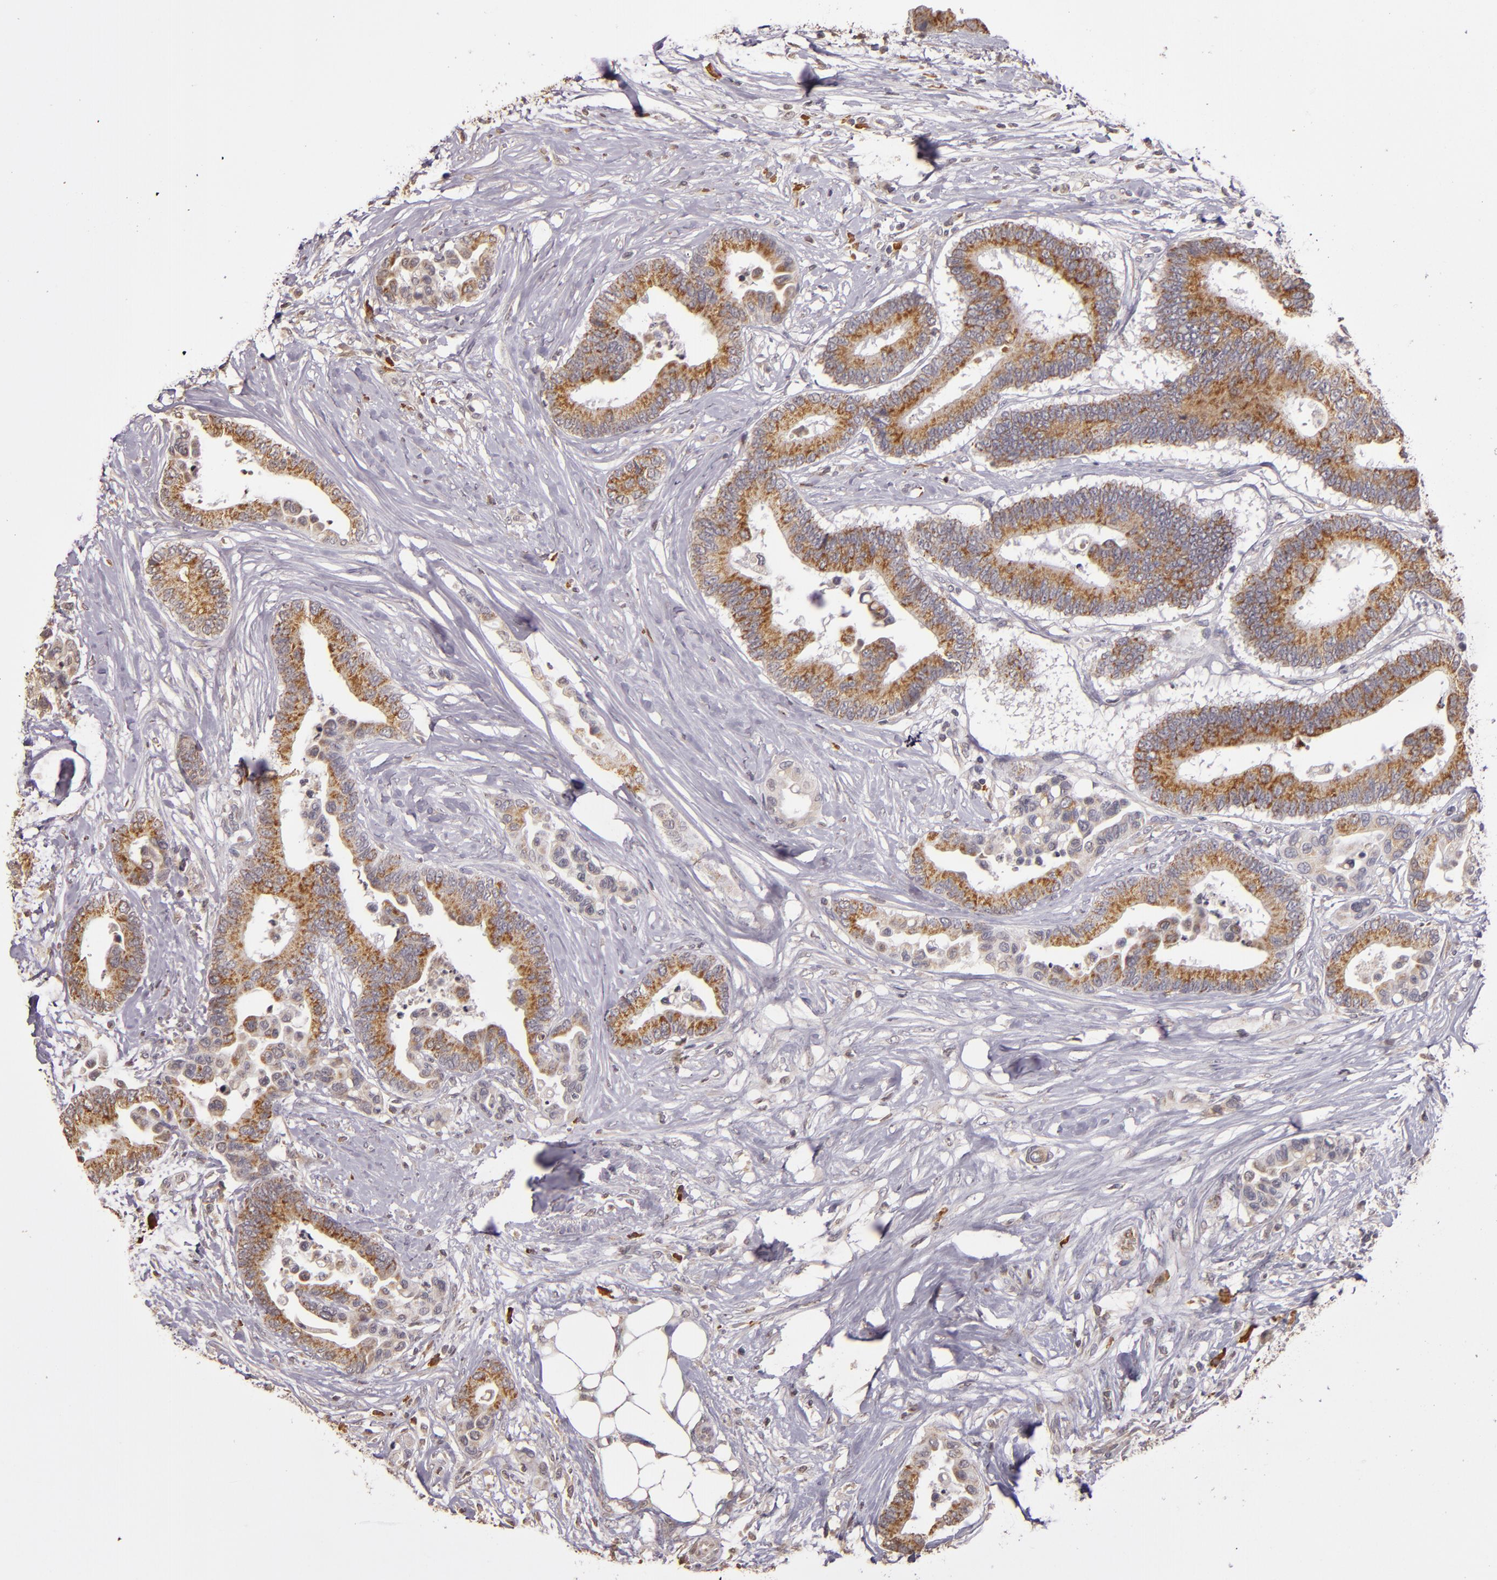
{"staining": {"intensity": "moderate", "quantity": ">75%", "location": "cytoplasmic/membranous"}, "tissue": "colorectal cancer", "cell_type": "Tumor cells", "image_type": "cancer", "snomed": [{"axis": "morphology", "description": "Adenocarcinoma, NOS"}, {"axis": "topography", "description": "Colon"}], "caption": "Tumor cells show medium levels of moderate cytoplasmic/membranous positivity in approximately >75% of cells in human colorectal adenocarcinoma.", "gene": "ABL1", "patient": {"sex": "male", "age": 82}}